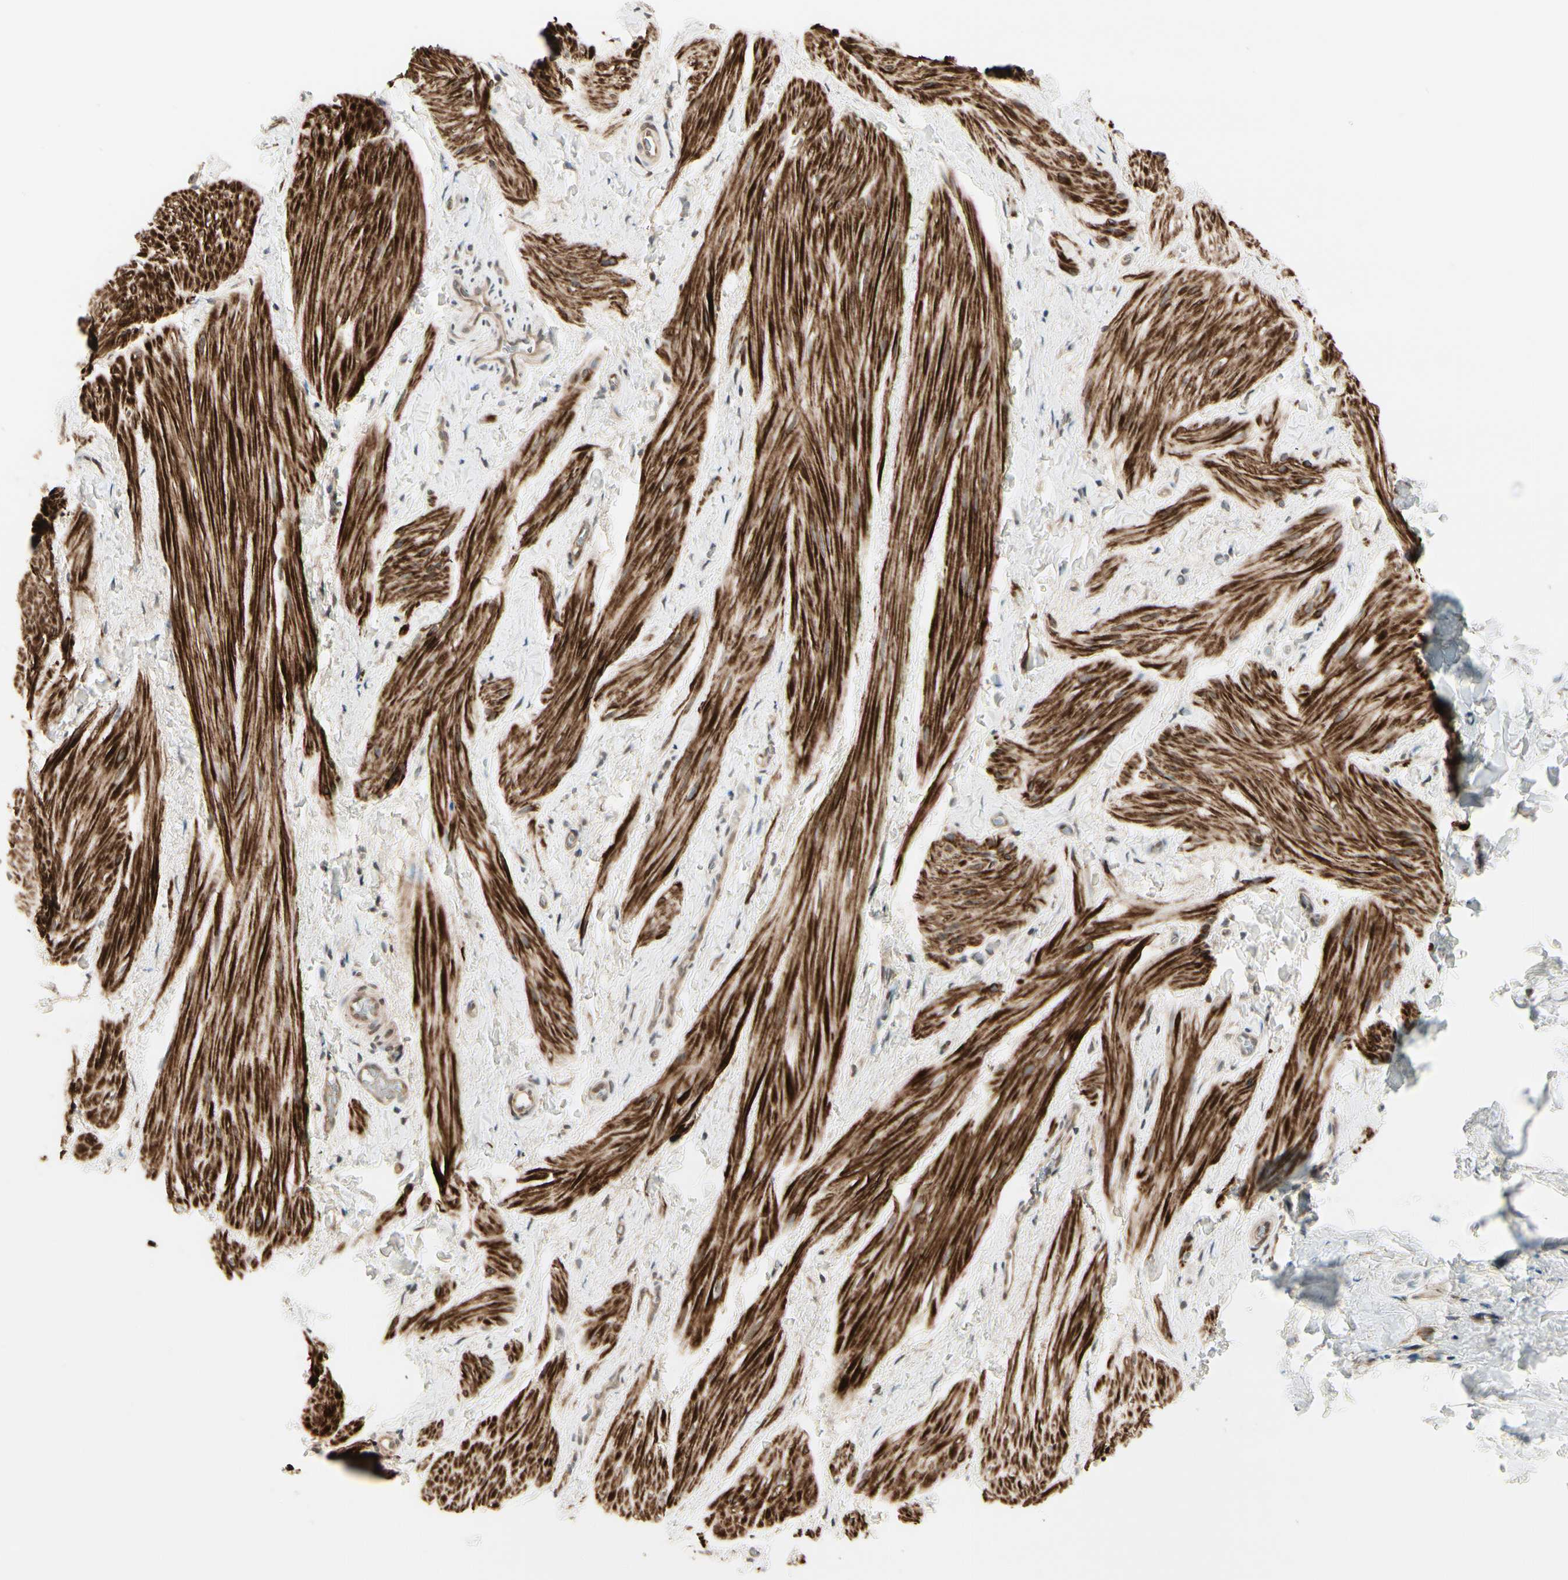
{"staining": {"intensity": "strong", "quantity": ">75%", "location": "cytoplasmic/membranous"}, "tissue": "smooth muscle", "cell_type": "Smooth muscle cells", "image_type": "normal", "snomed": [{"axis": "morphology", "description": "Normal tissue, NOS"}, {"axis": "topography", "description": "Smooth muscle"}], "caption": "IHC (DAB (3,3'-diaminobenzidine)) staining of normal smooth muscle displays strong cytoplasmic/membranous protein staining in approximately >75% of smooth muscle cells. Immunohistochemistry stains the protein of interest in brown and the nuclei are stained blue.", "gene": "SVBP", "patient": {"sex": "male", "age": 16}}